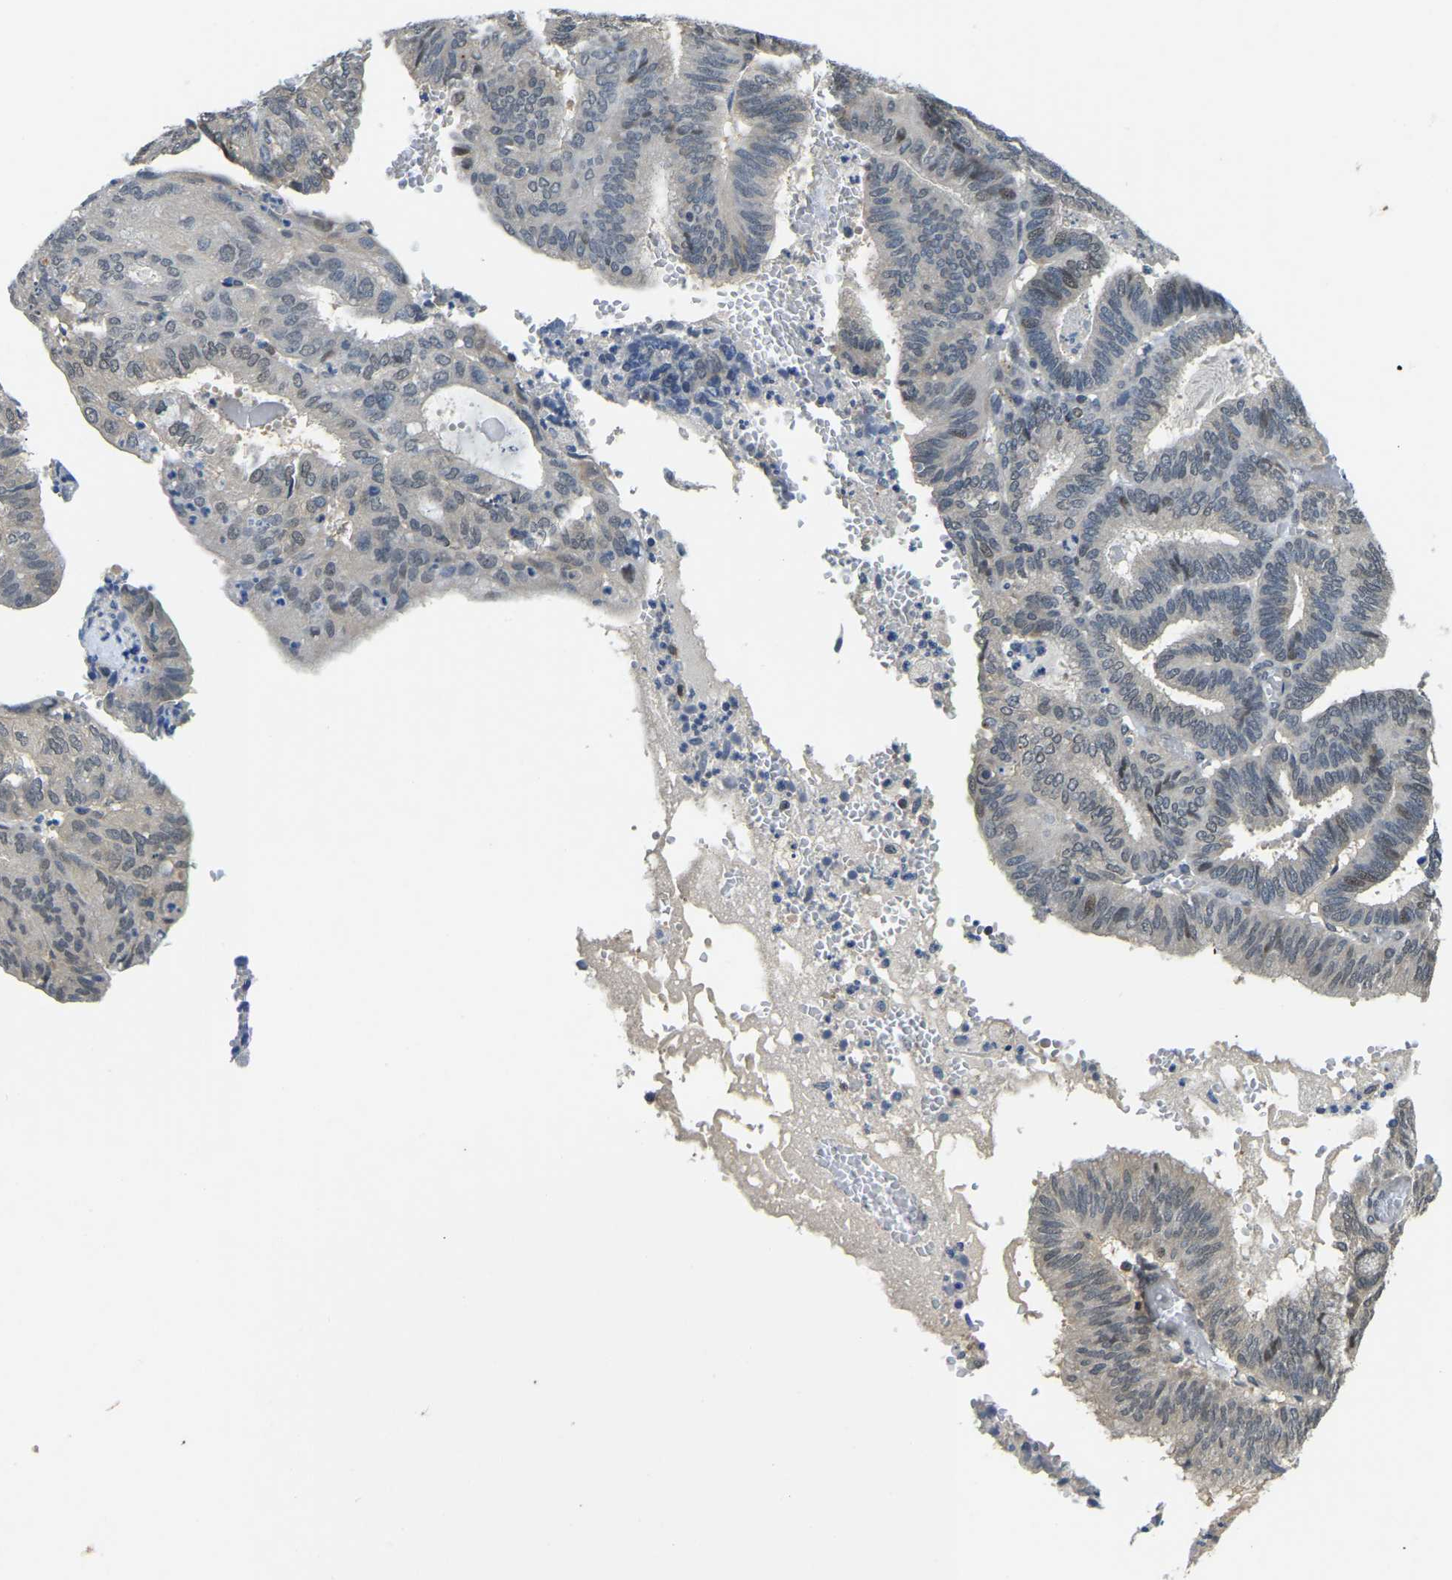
{"staining": {"intensity": "weak", "quantity": "<25%", "location": "nuclear"}, "tissue": "endometrial cancer", "cell_type": "Tumor cells", "image_type": "cancer", "snomed": [{"axis": "morphology", "description": "Adenocarcinoma, NOS"}, {"axis": "topography", "description": "Uterus"}], "caption": "Tumor cells show no significant protein positivity in adenocarcinoma (endometrial).", "gene": "AHNAK", "patient": {"sex": "female", "age": 60}}